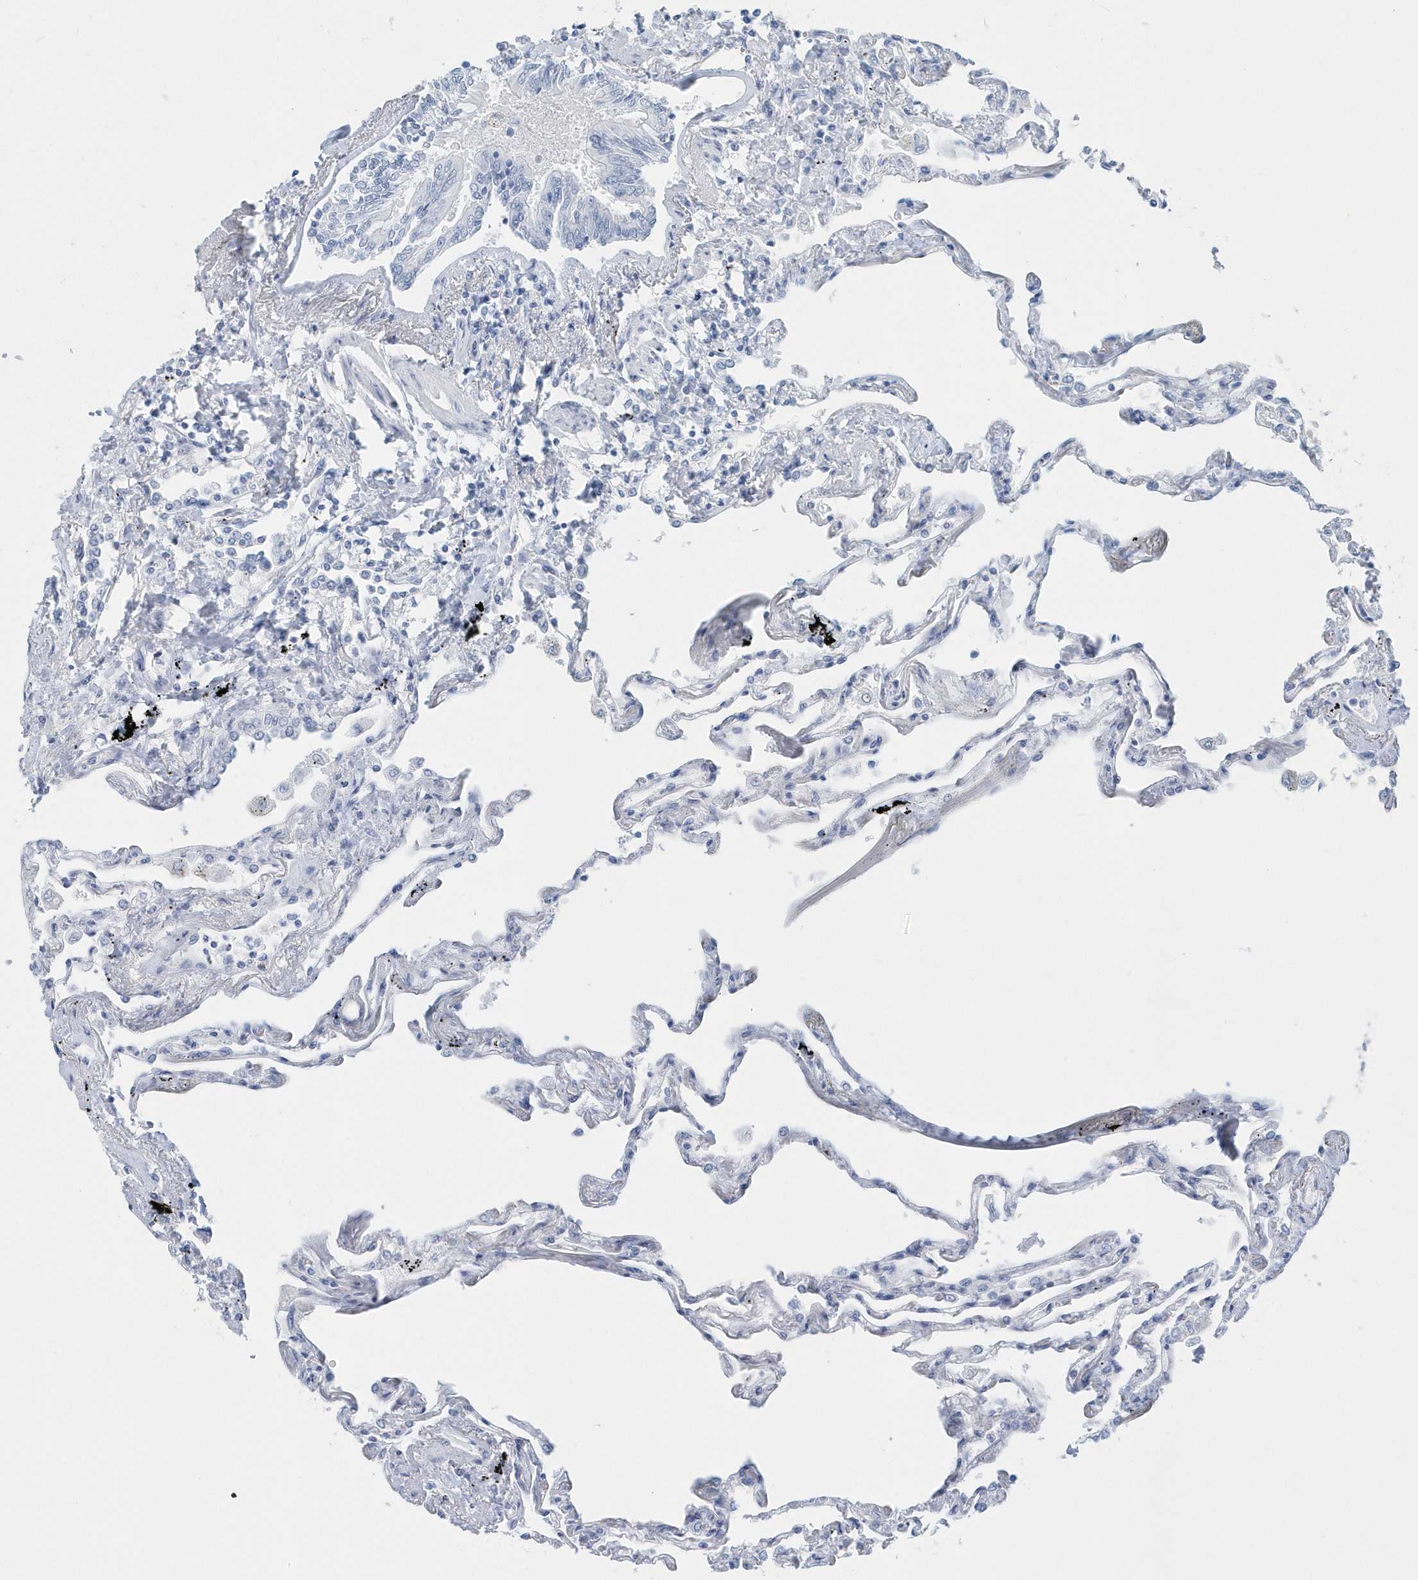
{"staining": {"intensity": "negative", "quantity": "none", "location": "none"}, "tissue": "lung", "cell_type": "Alveolar cells", "image_type": "normal", "snomed": [{"axis": "morphology", "description": "Normal tissue, NOS"}, {"axis": "topography", "description": "Lung"}], "caption": "Immunohistochemistry photomicrograph of normal lung stained for a protein (brown), which reveals no positivity in alveolar cells. (Stains: DAB (3,3'-diaminobenzidine) IHC with hematoxylin counter stain, Microscopy: brightfield microscopy at high magnification).", "gene": "PTPRO", "patient": {"sex": "female", "age": 67}}